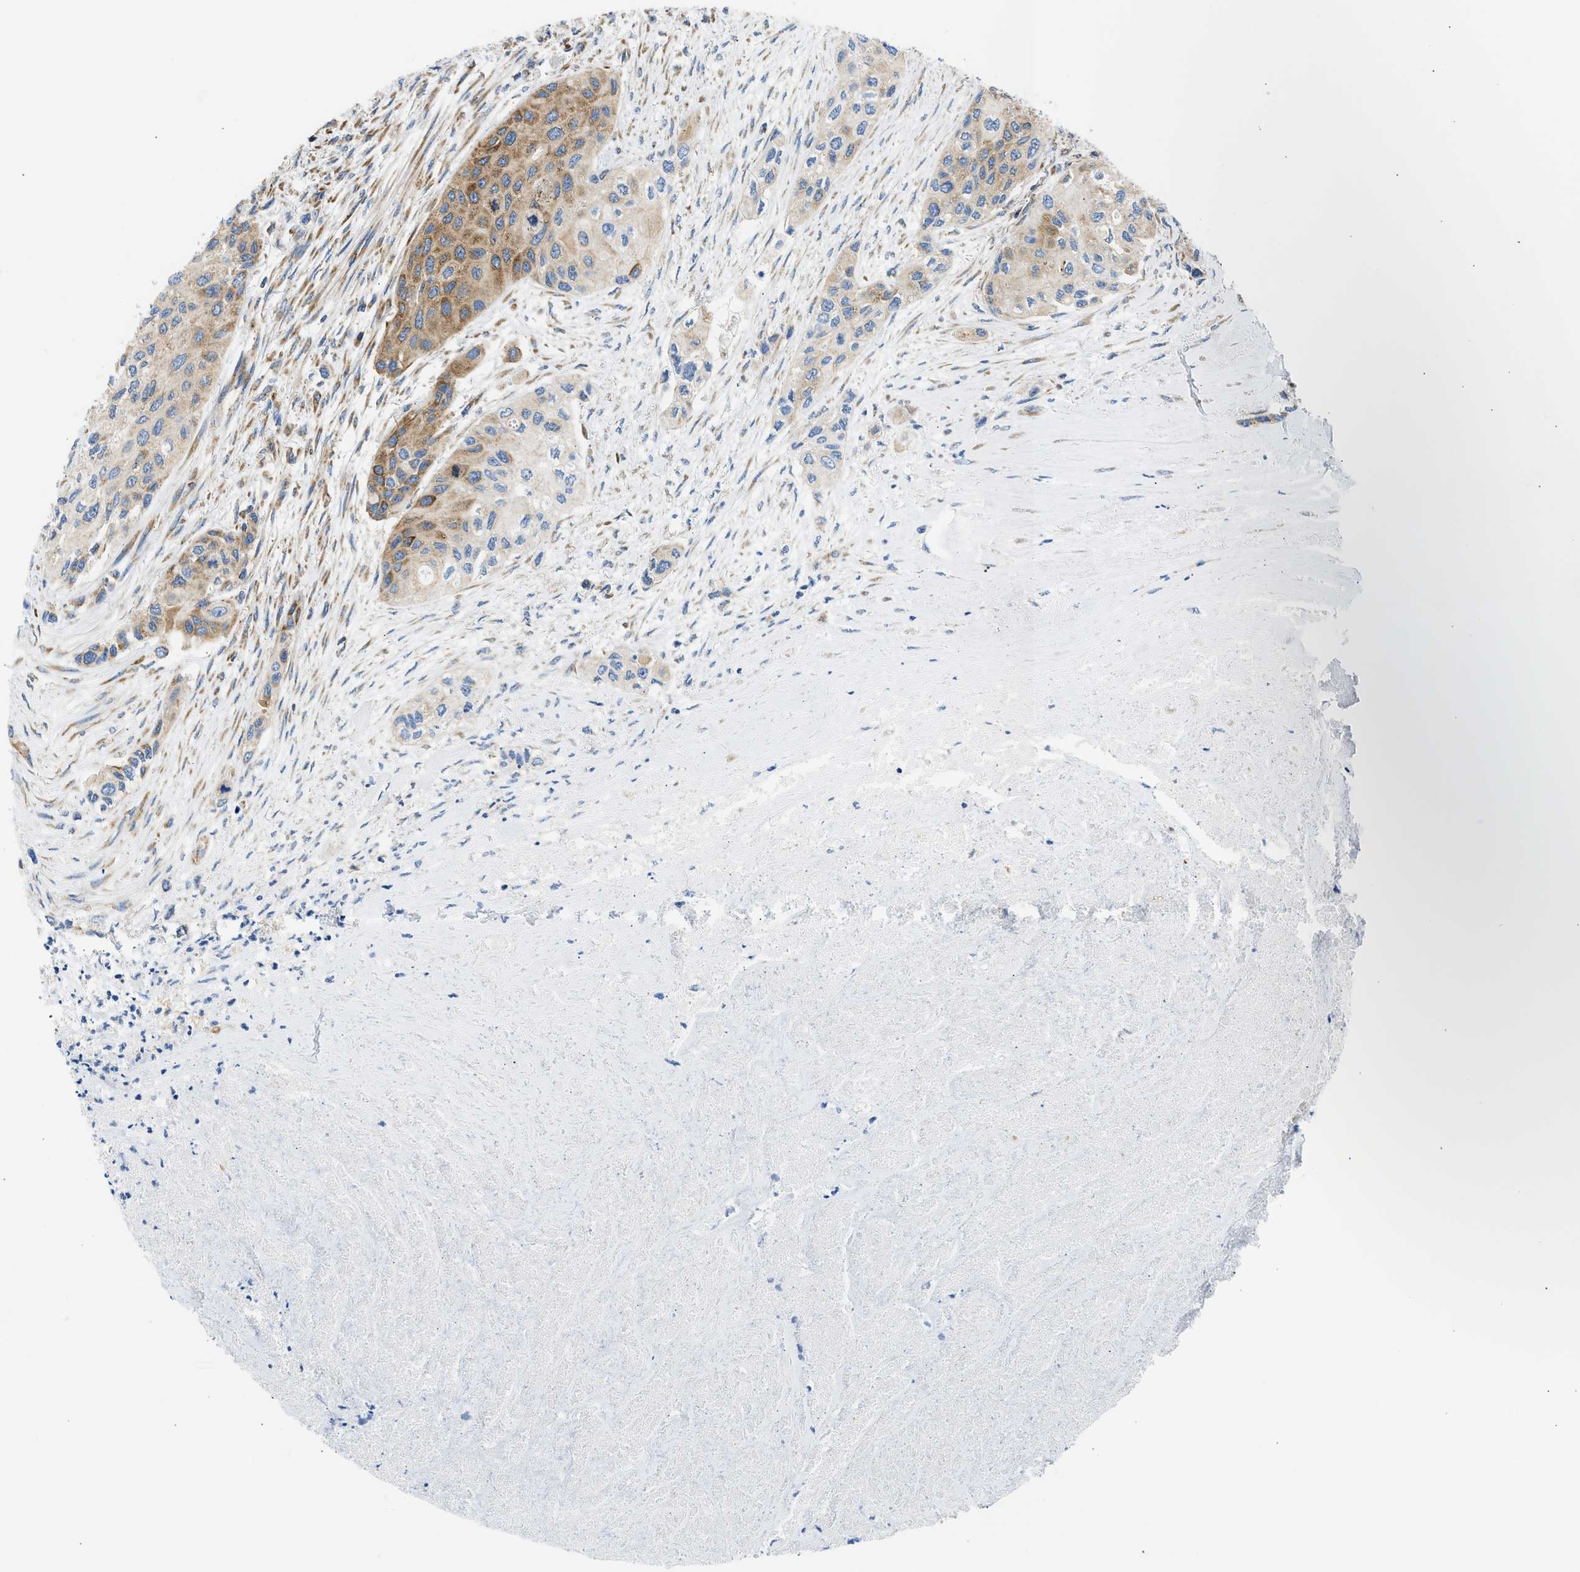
{"staining": {"intensity": "moderate", "quantity": "25%-75%", "location": "cytoplasmic/membranous"}, "tissue": "urothelial cancer", "cell_type": "Tumor cells", "image_type": "cancer", "snomed": [{"axis": "morphology", "description": "Urothelial carcinoma, High grade"}, {"axis": "topography", "description": "Urinary bladder"}], "caption": "Protein analysis of high-grade urothelial carcinoma tissue demonstrates moderate cytoplasmic/membranous expression in approximately 25%-75% of tumor cells.", "gene": "CAMKK2", "patient": {"sex": "female", "age": 56}}